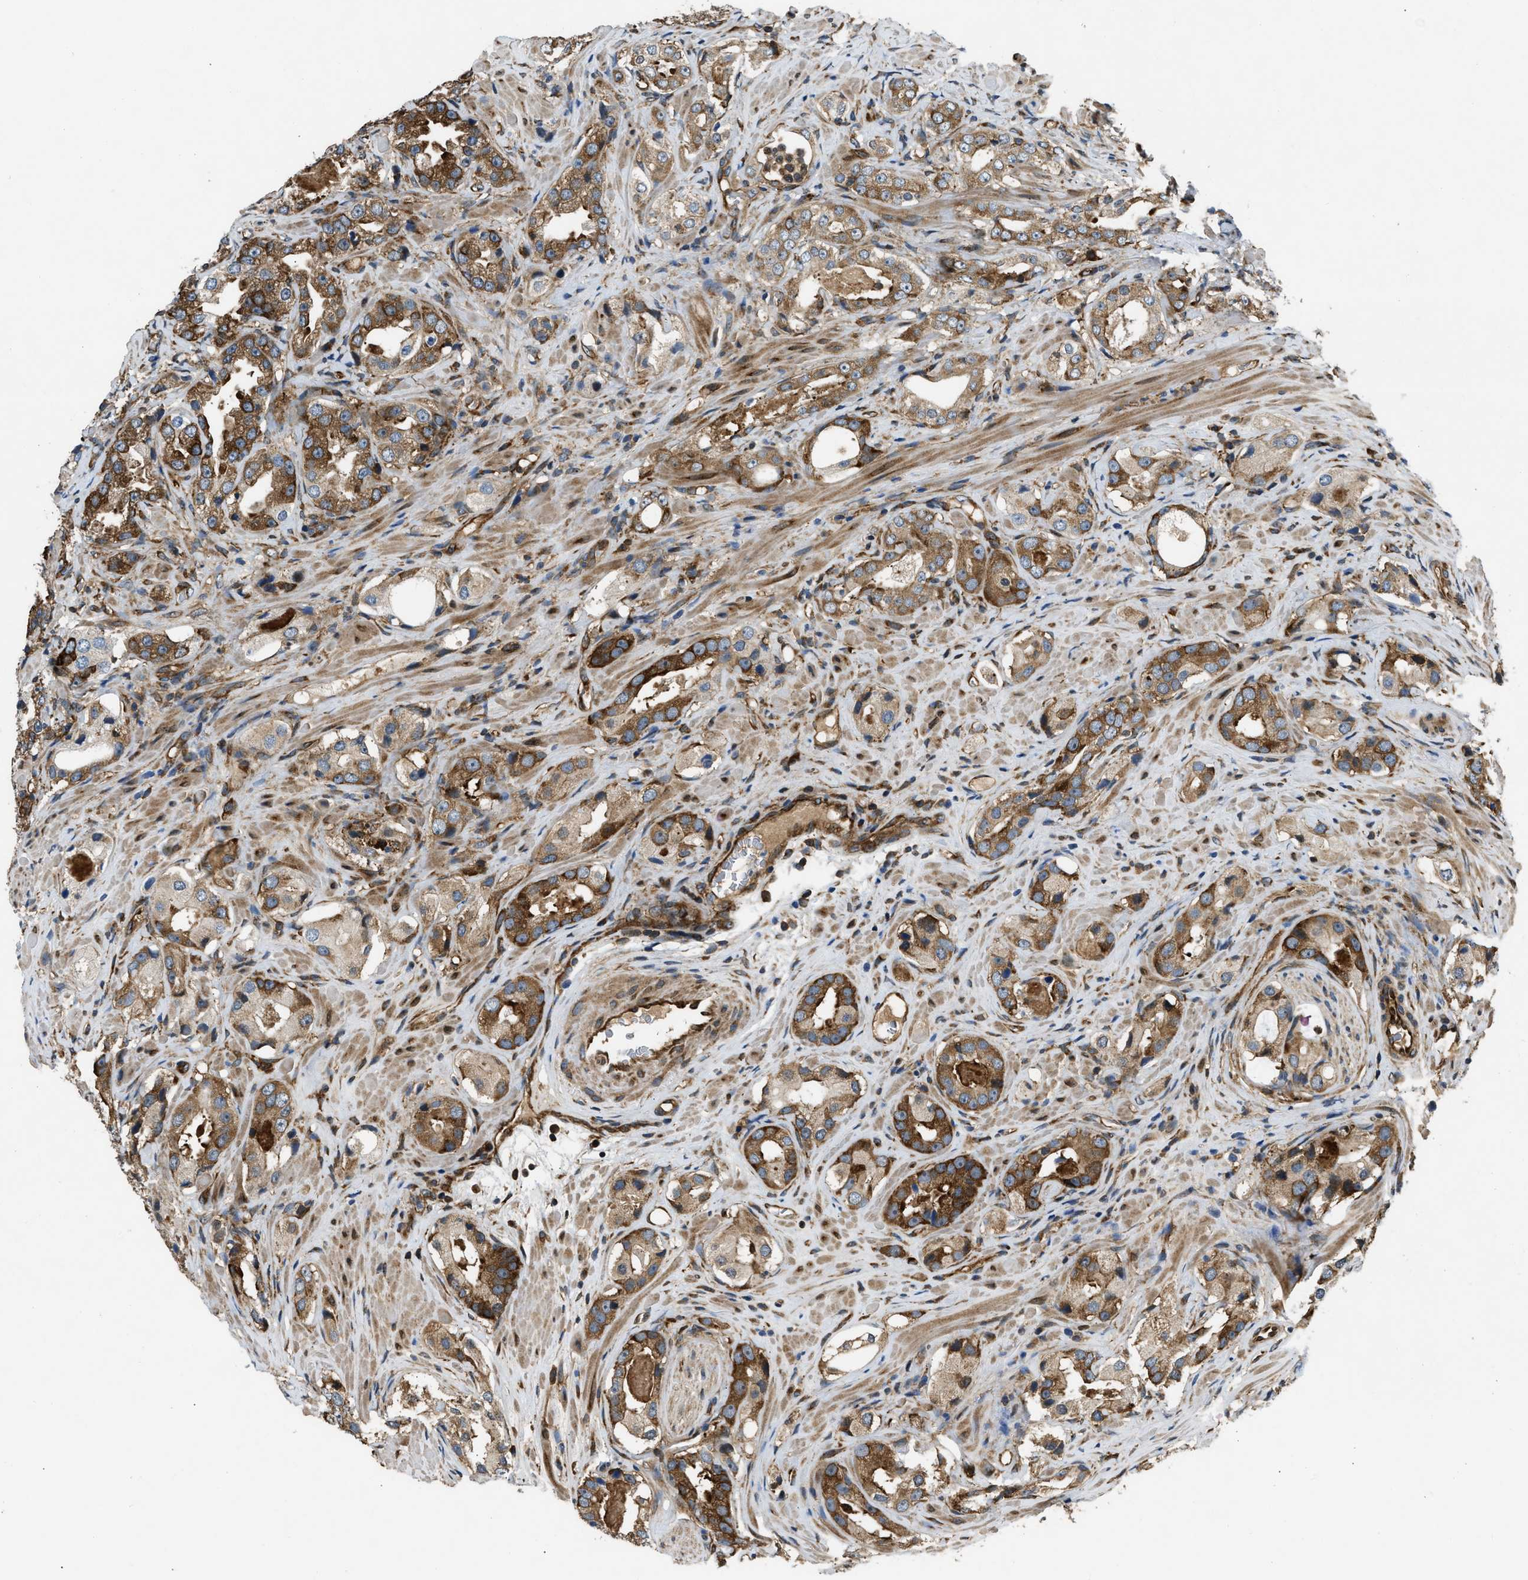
{"staining": {"intensity": "strong", "quantity": ">75%", "location": "cytoplasmic/membranous"}, "tissue": "prostate cancer", "cell_type": "Tumor cells", "image_type": "cancer", "snomed": [{"axis": "morphology", "description": "Adenocarcinoma, High grade"}, {"axis": "topography", "description": "Prostate"}], "caption": "Prostate cancer (high-grade adenocarcinoma) stained with DAB immunohistochemistry exhibits high levels of strong cytoplasmic/membranous positivity in approximately >75% of tumor cells.", "gene": "RASGRF2", "patient": {"sex": "male", "age": 63}}